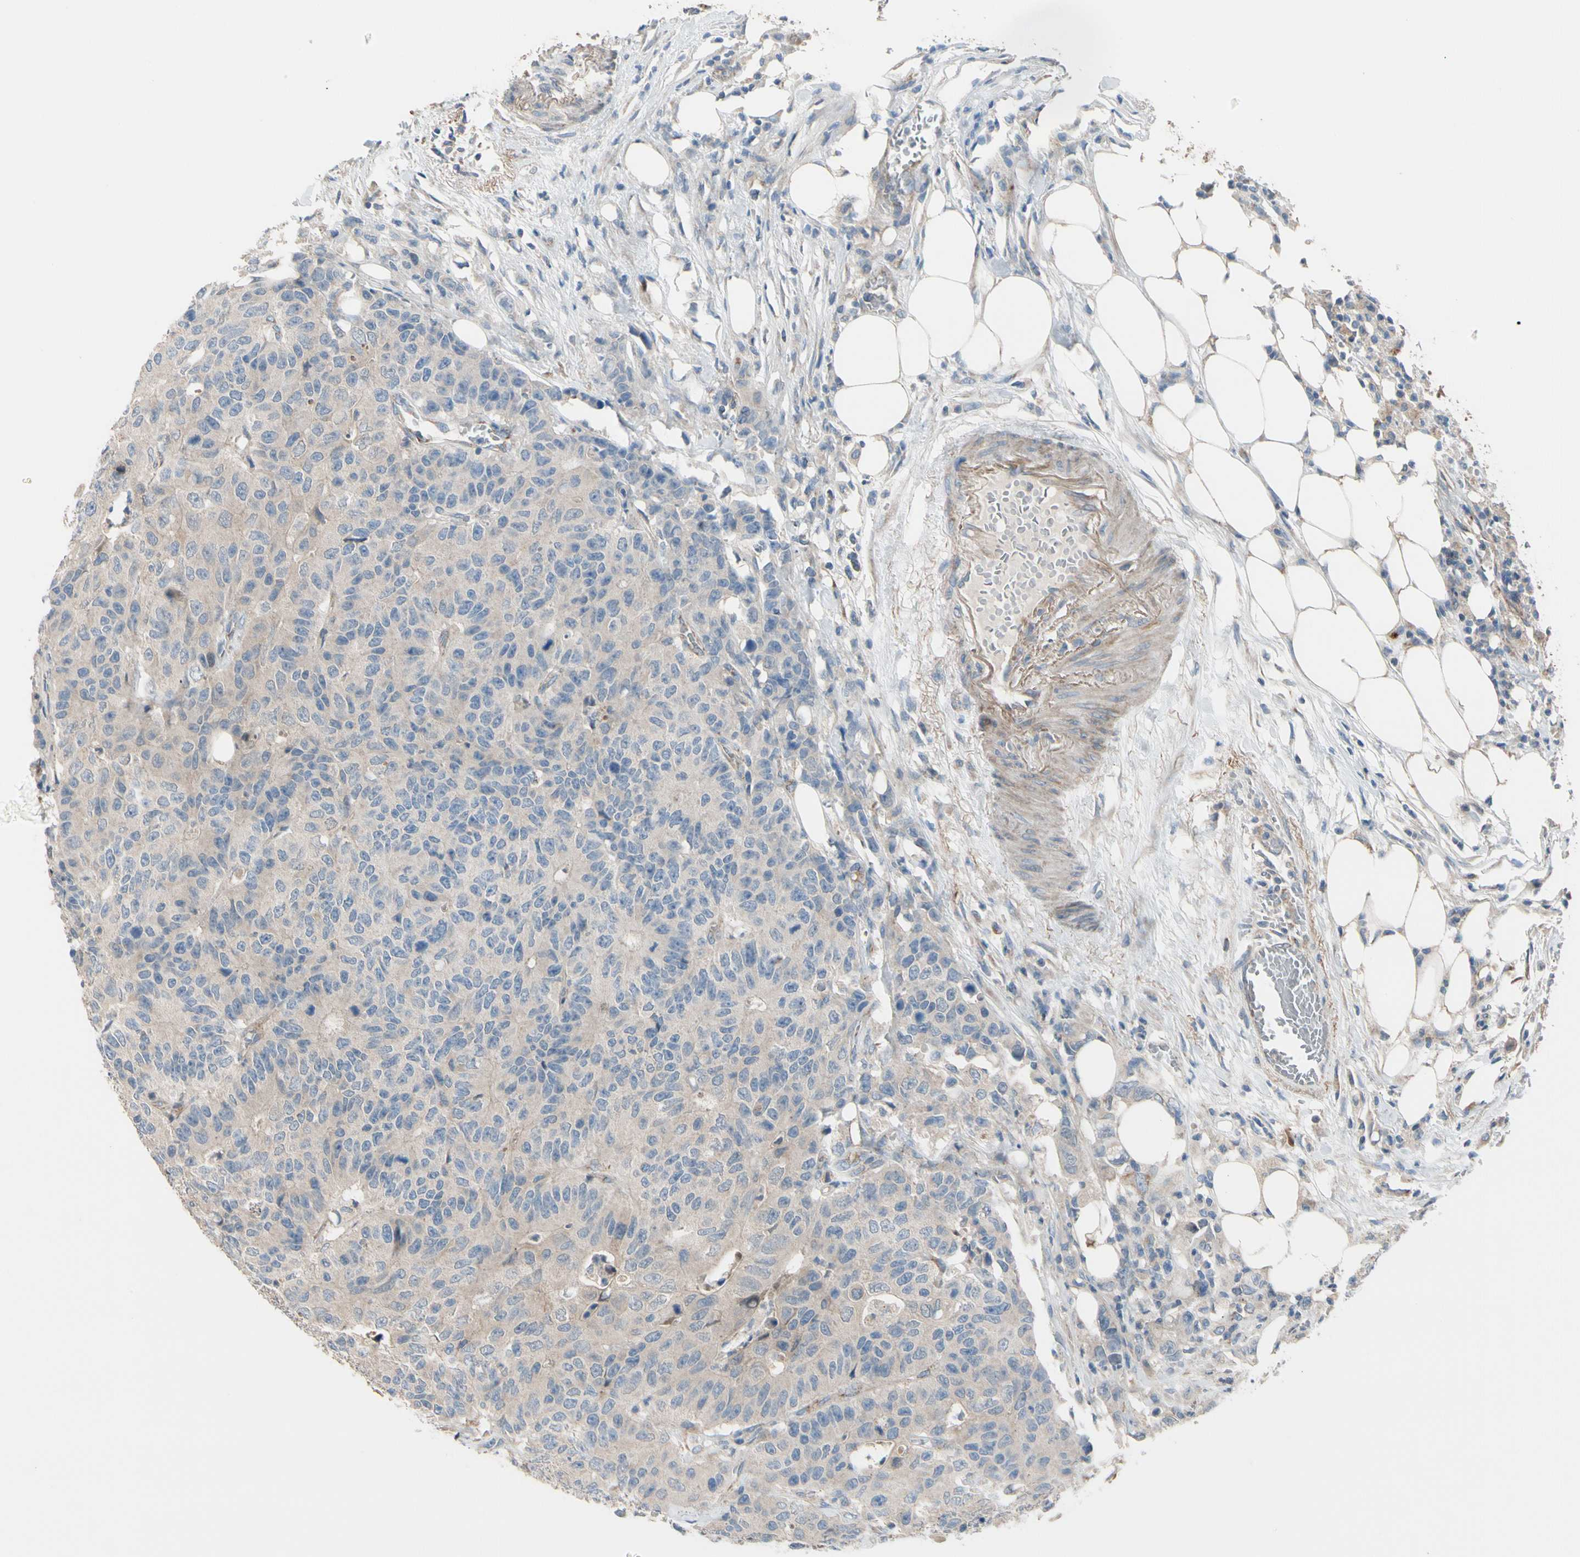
{"staining": {"intensity": "weak", "quantity": ">75%", "location": "cytoplasmic/membranous"}, "tissue": "colorectal cancer", "cell_type": "Tumor cells", "image_type": "cancer", "snomed": [{"axis": "morphology", "description": "Adenocarcinoma, NOS"}, {"axis": "topography", "description": "Colon"}], "caption": "Immunohistochemical staining of human colorectal cancer exhibits weak cytoplasmic/membranous protein staining in about >75% of tumor cells.", "gene": "EPHA3", "patient": {"sex": "female", "age": 86}}